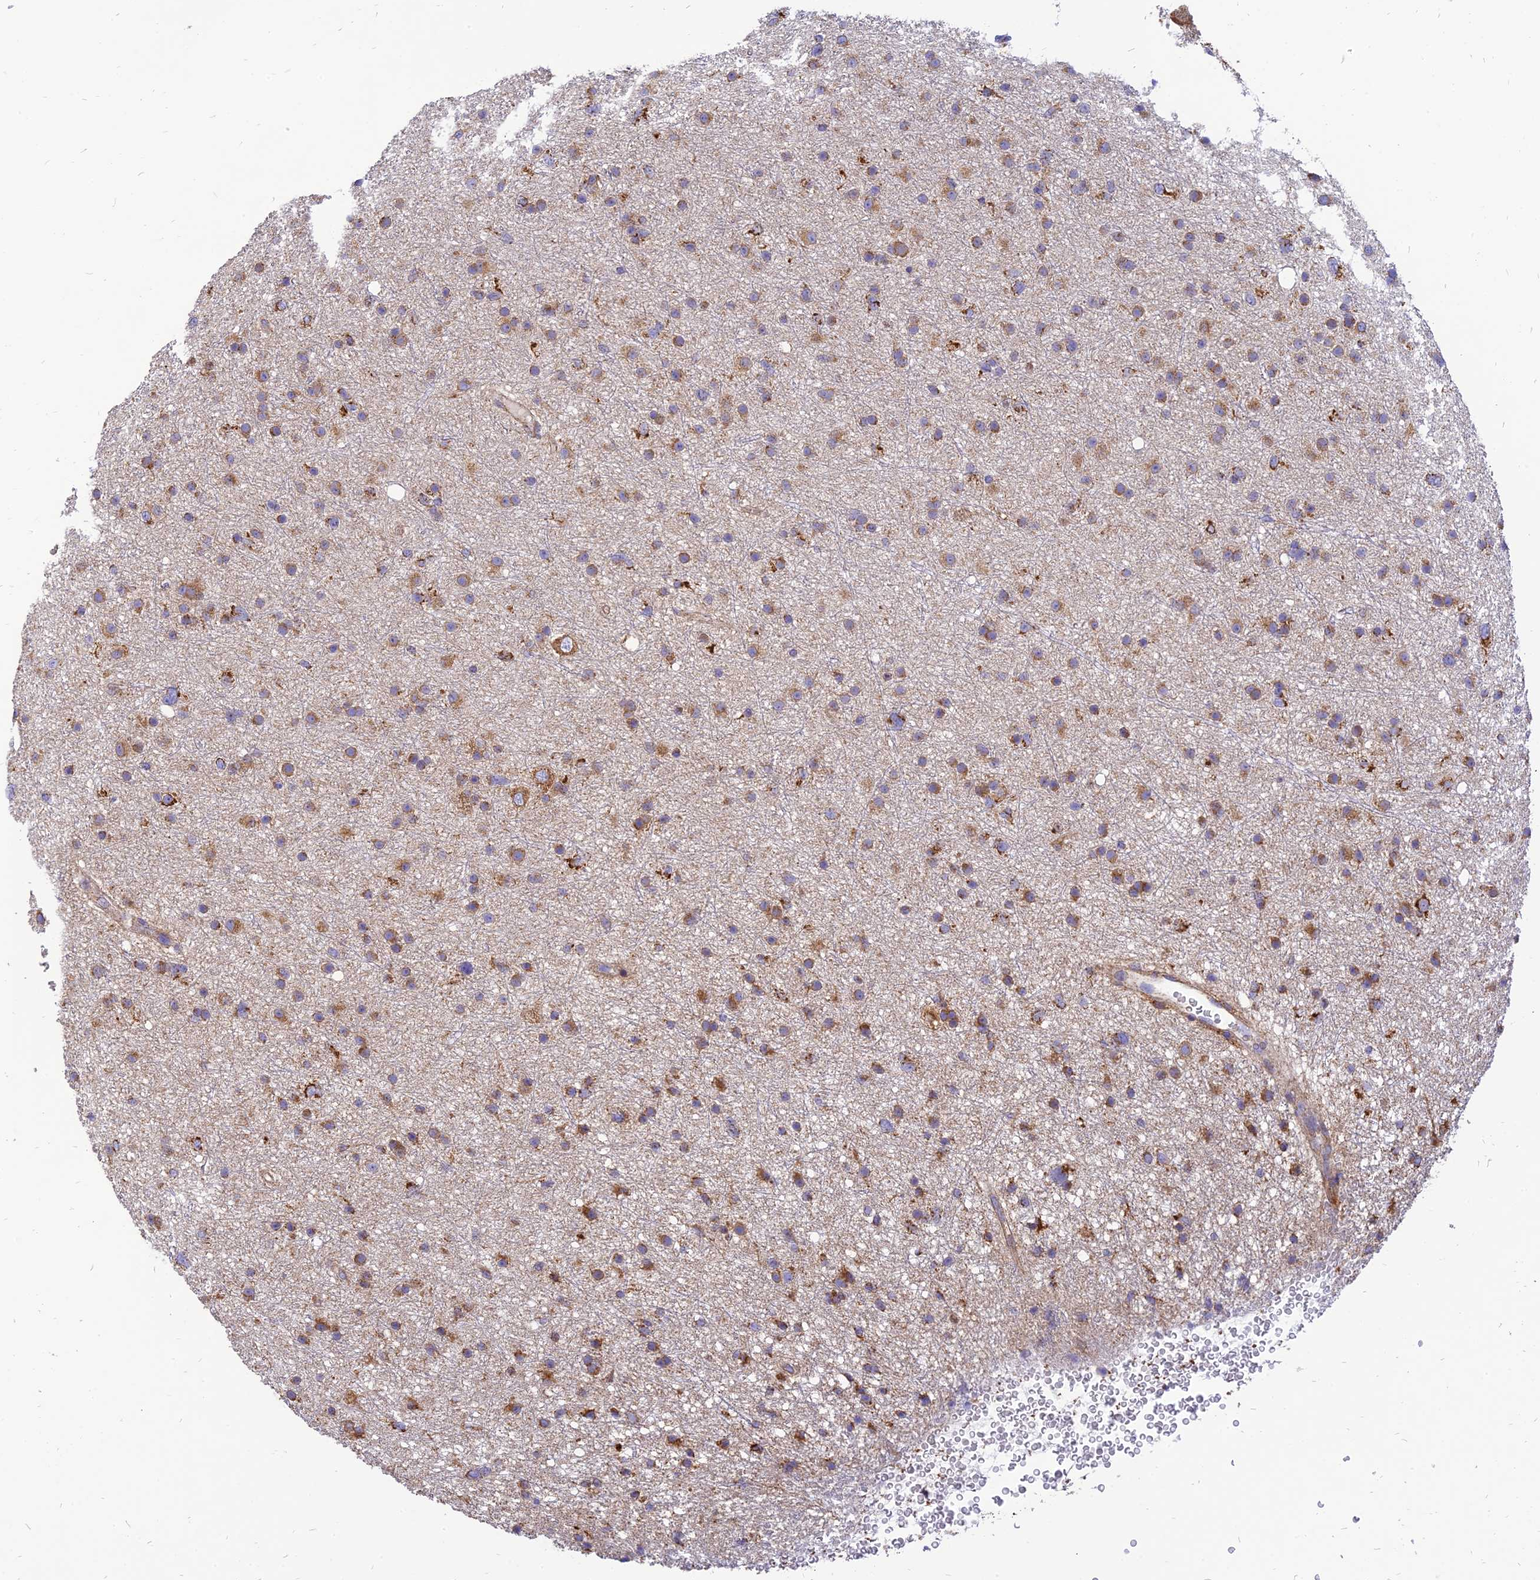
{"staining": {"intensity": "moderate", "quantity": ">75%", "location": "cytoplasmic/membranous"}, "tissue": "glioma", "cell_type": "Tumor cells", "image_type": "cancer", "snomed": [{"axis": "morphology", "description": "Glioma, malignant, Low grade"}, {"axis": "topography", "description": "Cerebral cortex"}], "caption": "Immunohistochemical staining of glioma demonstrates medium levels of moderate cytoplasmic/membranous expression in approximately >75% of tumor cells.", "gene": "THUMPD2", "patient": {"sex": "female", "age": 39}}